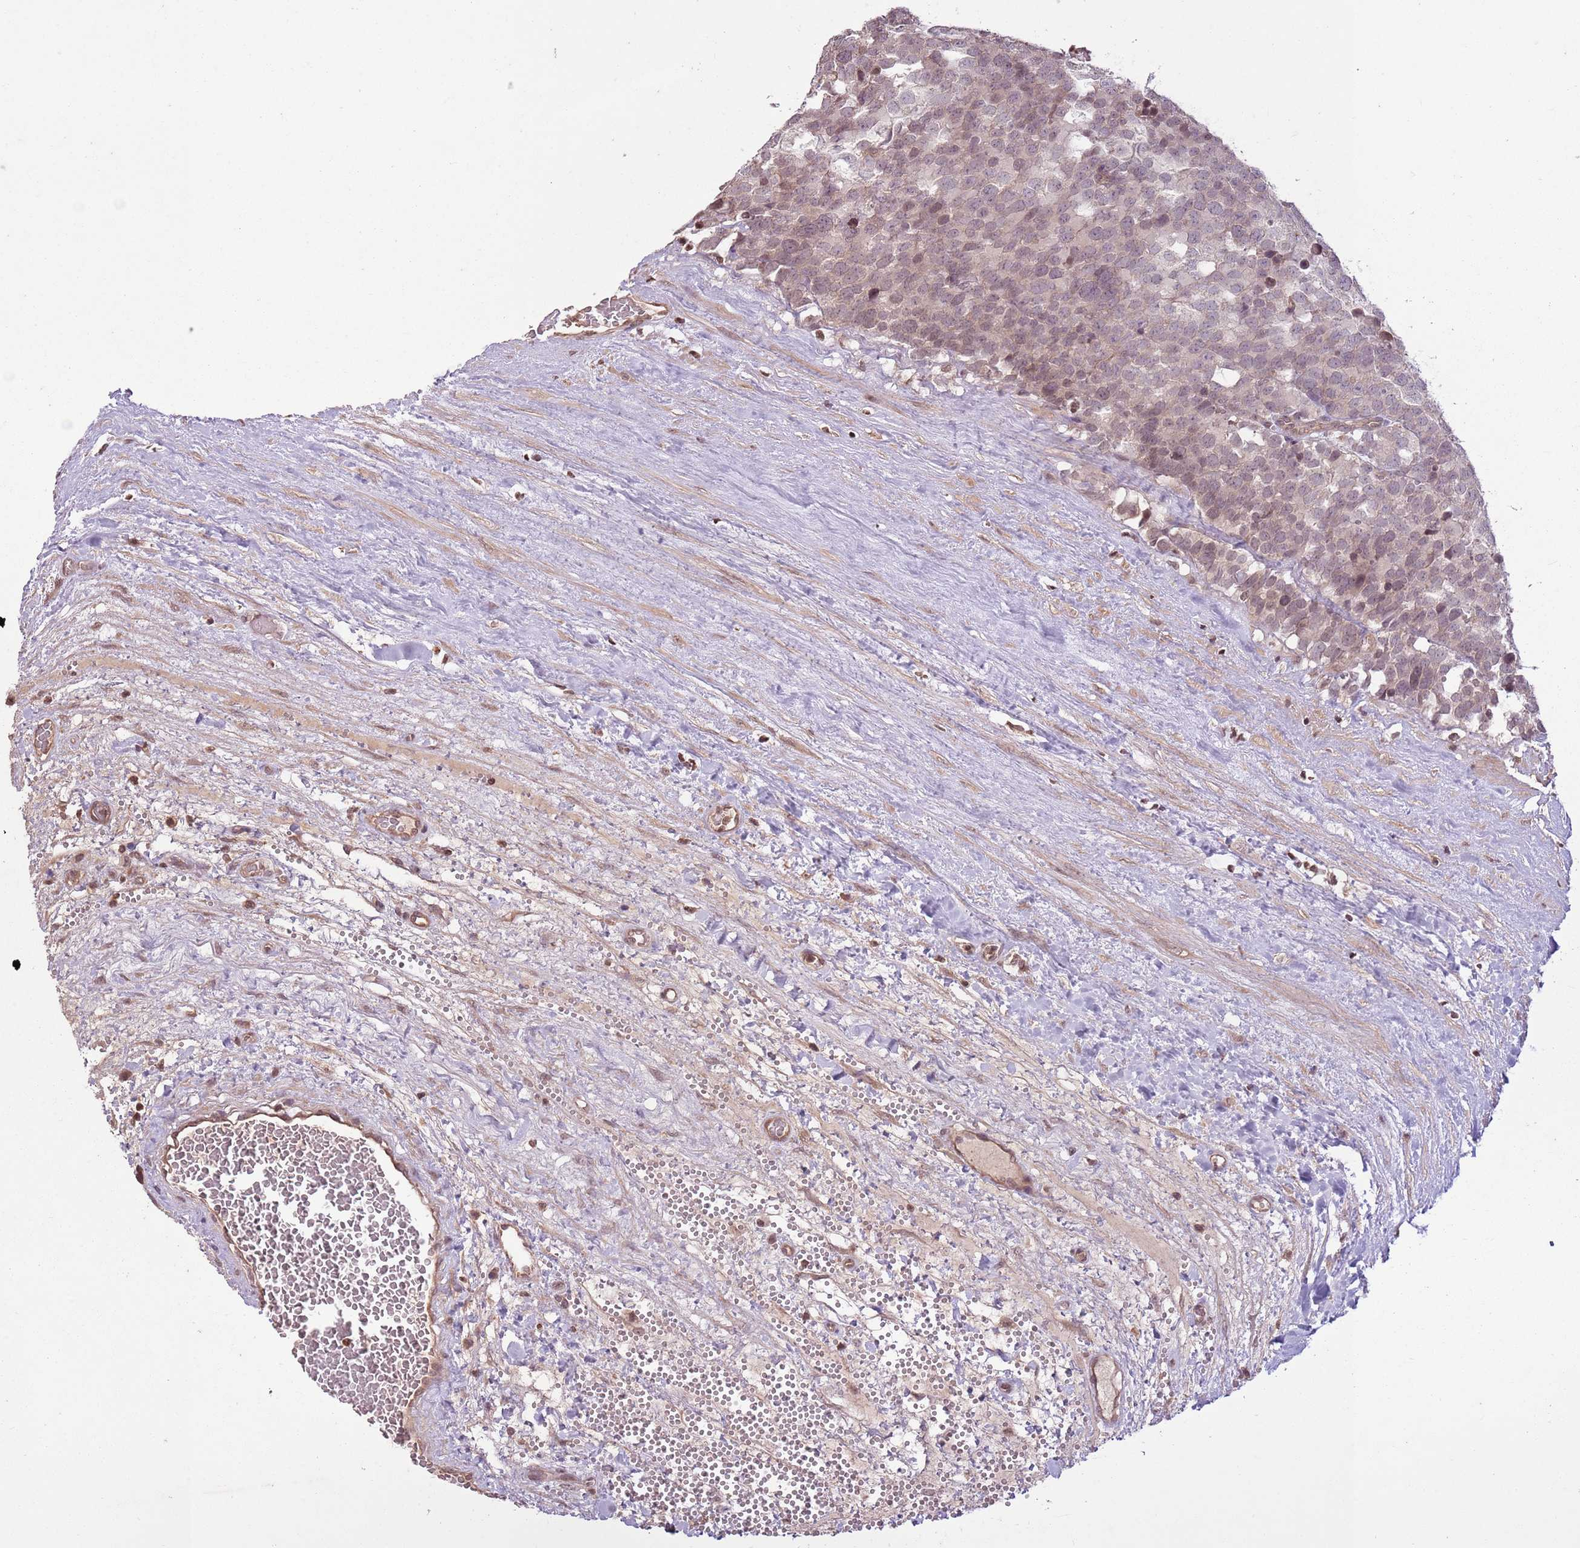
{"staining": {"intensity": "weak", "quantity": ">75%", "location": "cytoplasmic/membranous"}, "tissue": "testis cancer", "cell_type": "Tumor cells", "image_type": "cancer", "snomed": [{"axis": "morphology", "description": "Seminoma, NOS"}, {"axis": "topography", "description": "Testis"}], "caption": "Protein expression analysis of testis seminoma exhibits weak cytoplasmic/membranous positivity in approximately >75% of tumor cells.", "gene": "CAPN9", "patient": {"sex": "male", "age": 71}}